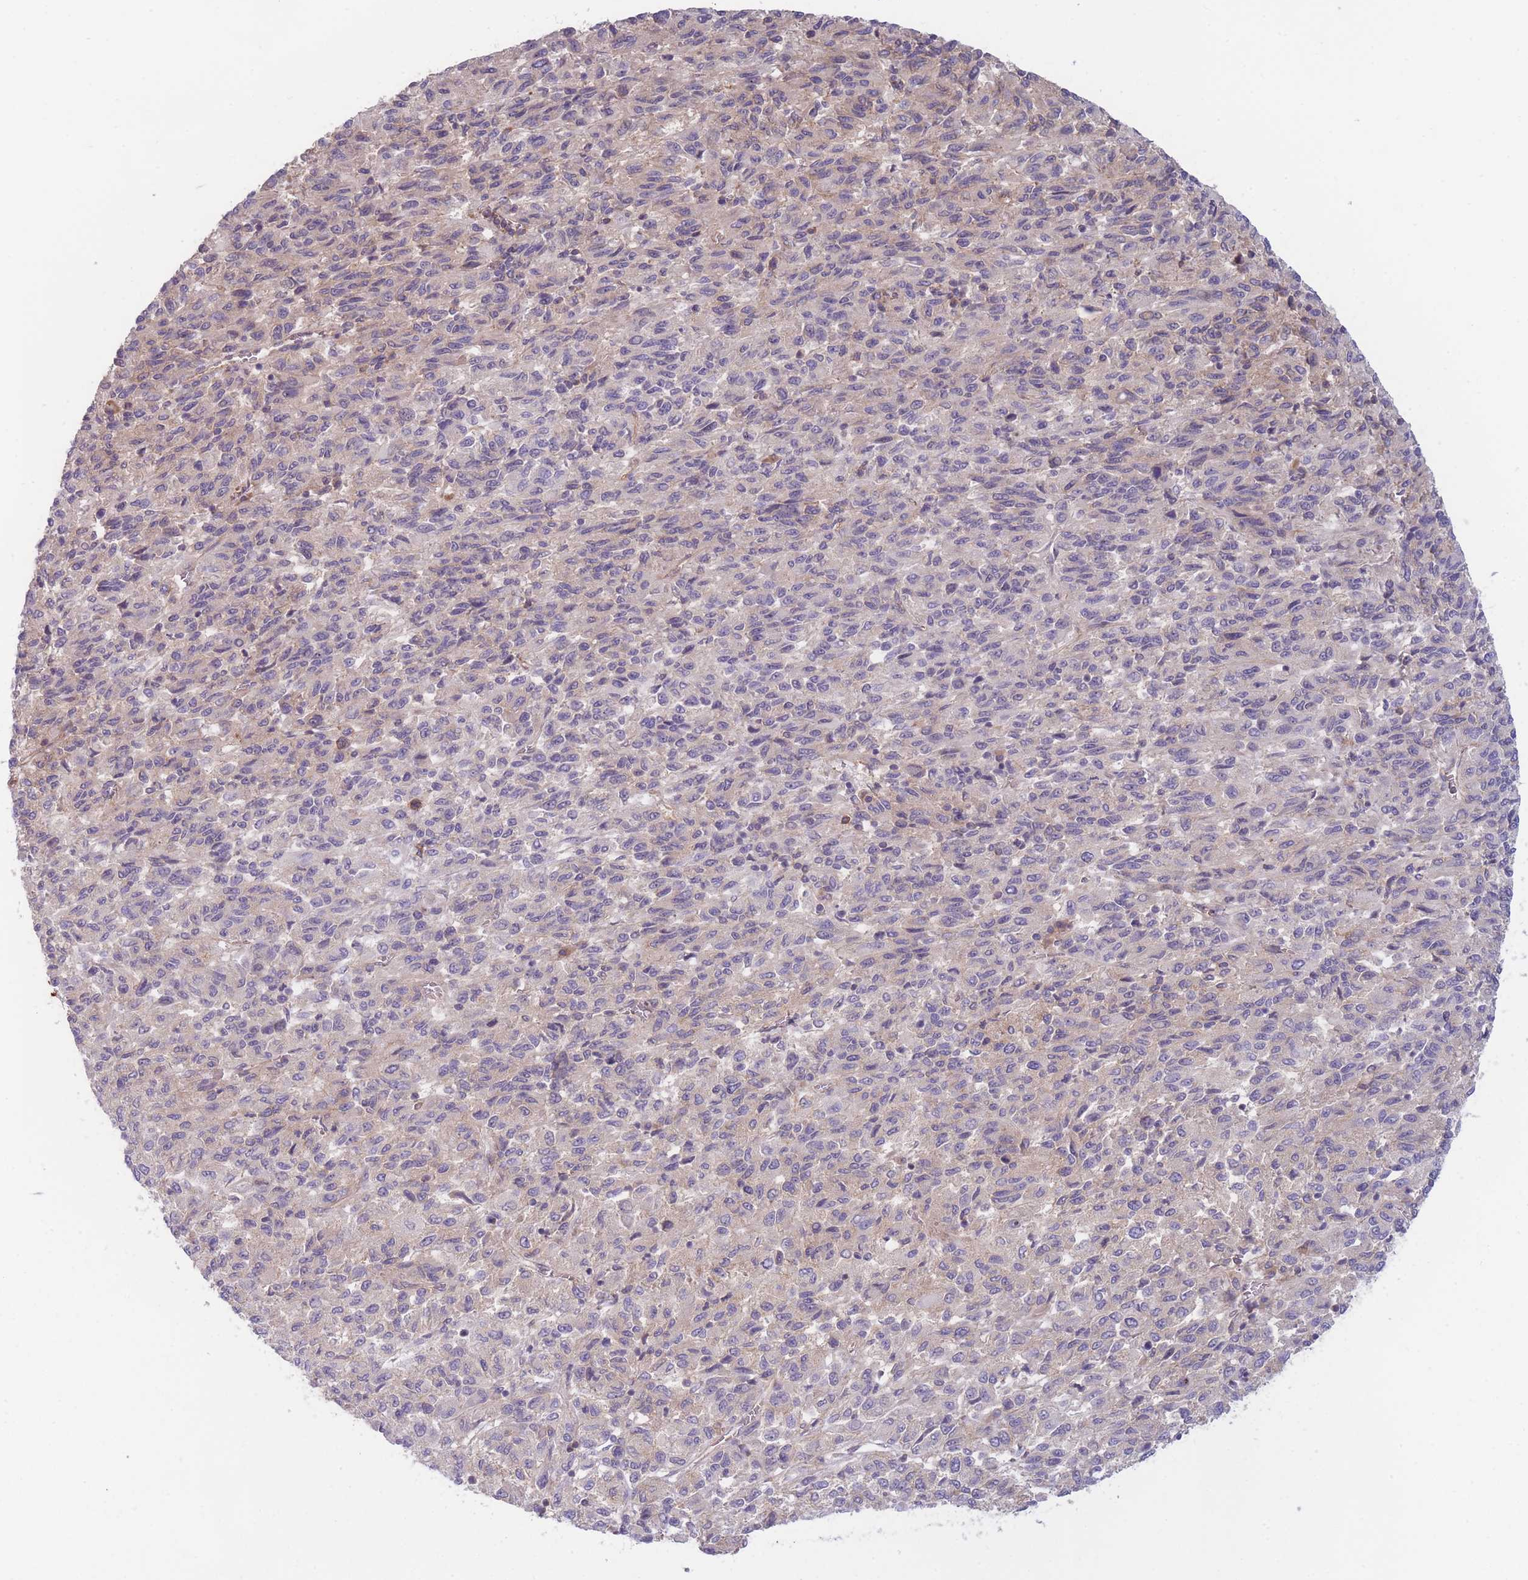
{"staining": {"intensity": "weak", "quantity": "<25%", "location": "cytoplasmic/membranous"}, "tissue": "melanoma", "cell_type": "Tumor cells", "image_type": "cancer", "snomed": [{"axis": "morphology", "description": "Malignant melanoma, Metastatic site"}, {"axis": "topography", "description": "Lung"}], "caption": "A high-resolution image shows immunohistochemistry staining of melanoma, which displays no significant positivity in tumor cells. (Stains: DAB (3,3'-diaminobenzidine) immunohistochemistry with hematoxylin counter stain, Microscopy: brightfield microscopy at high magnification).", "gene": "WDR93", "patient": {"sex": "male", "age": 64}}